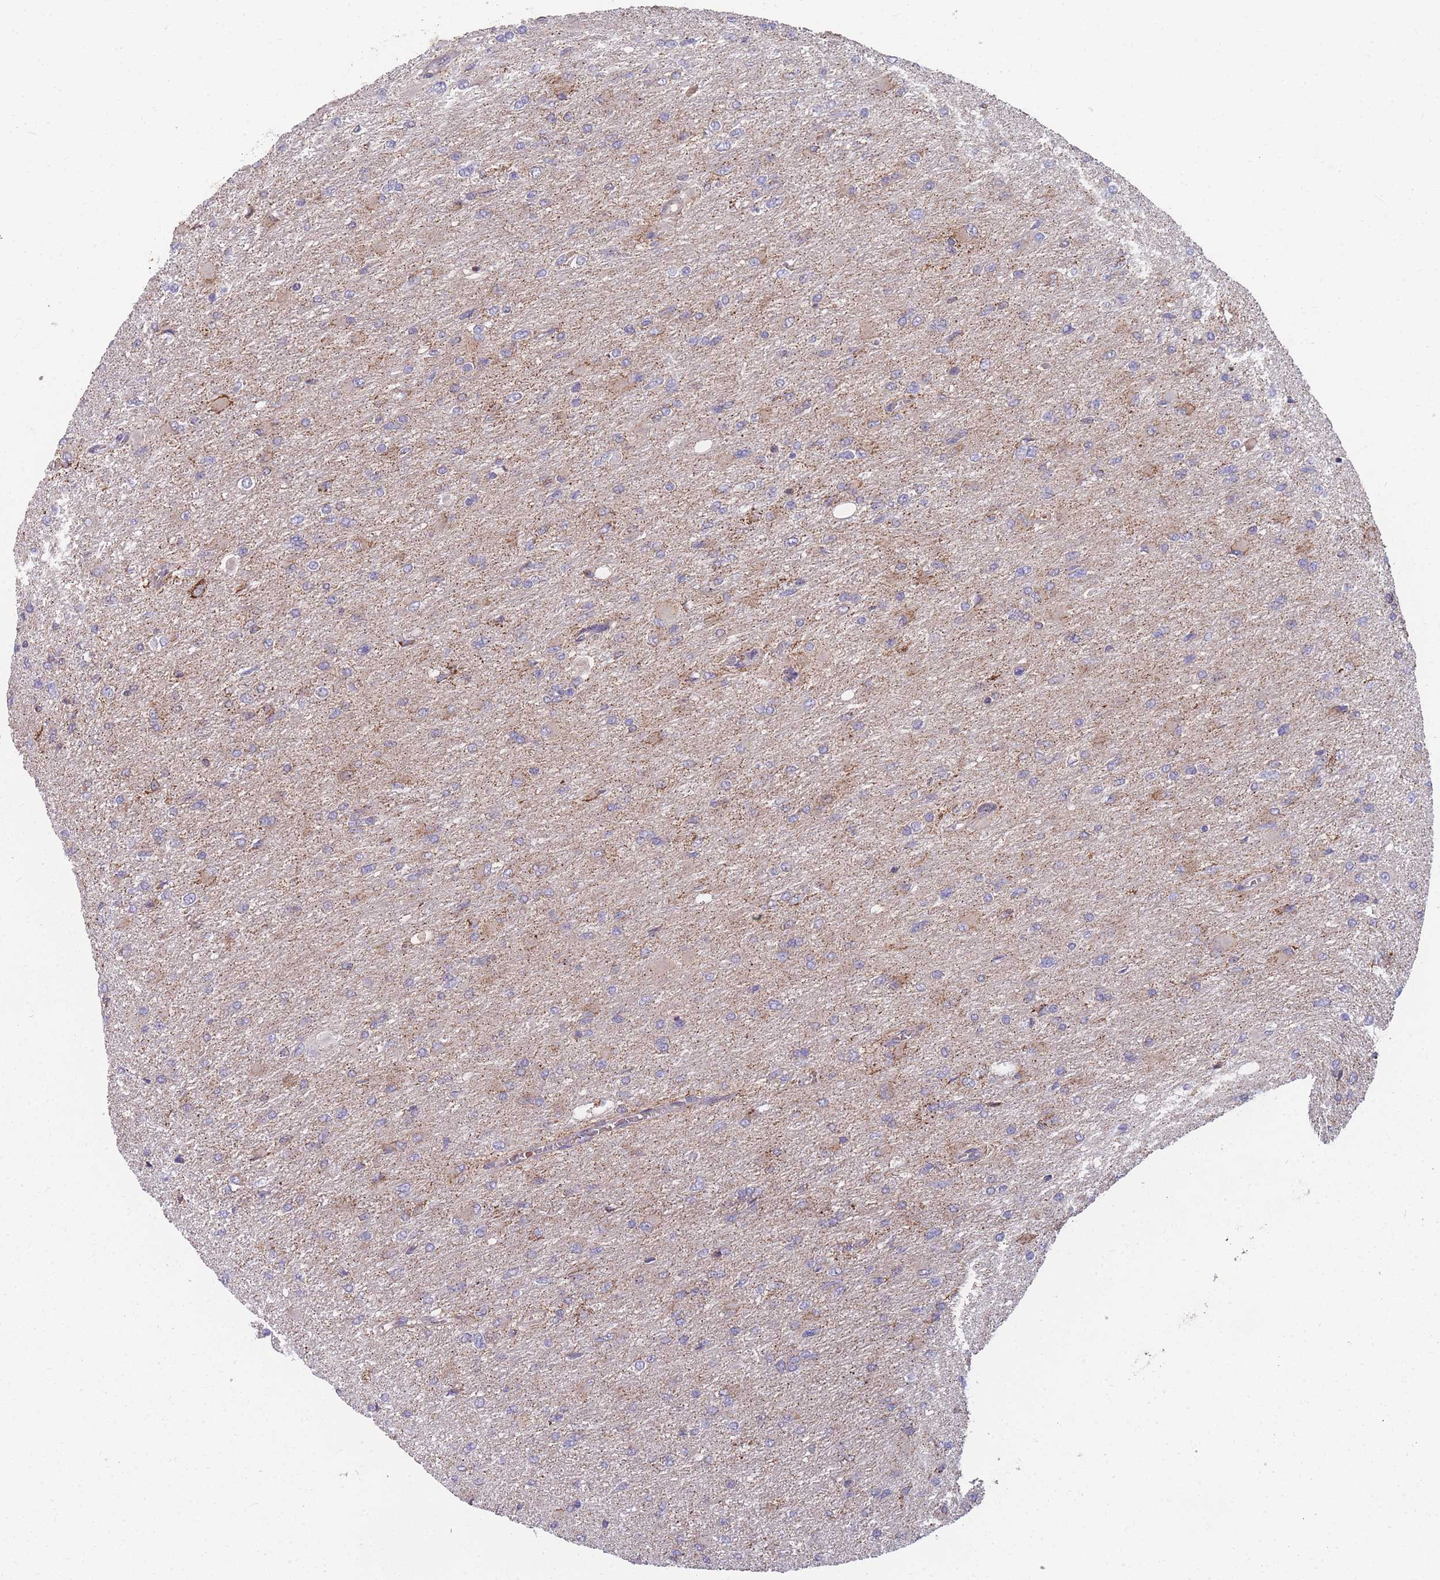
{"staining": {"intensity": "negative", "quantity": "none", "location": "none"}, "tissue": "glioma", "cell_type": "Tumor cells", "image_type": "cancer", "snomed": [{"axis": "morphology", "description": "Glioma, malignant, High grade"}, {"axis": "topography", "description": "Cerebral cortex"}], "caption": "Image shows no significant protein expression in tumor cells of glioma.", "gene": "SLC35B4", "patient": {"sex": "female", "age": 36}}